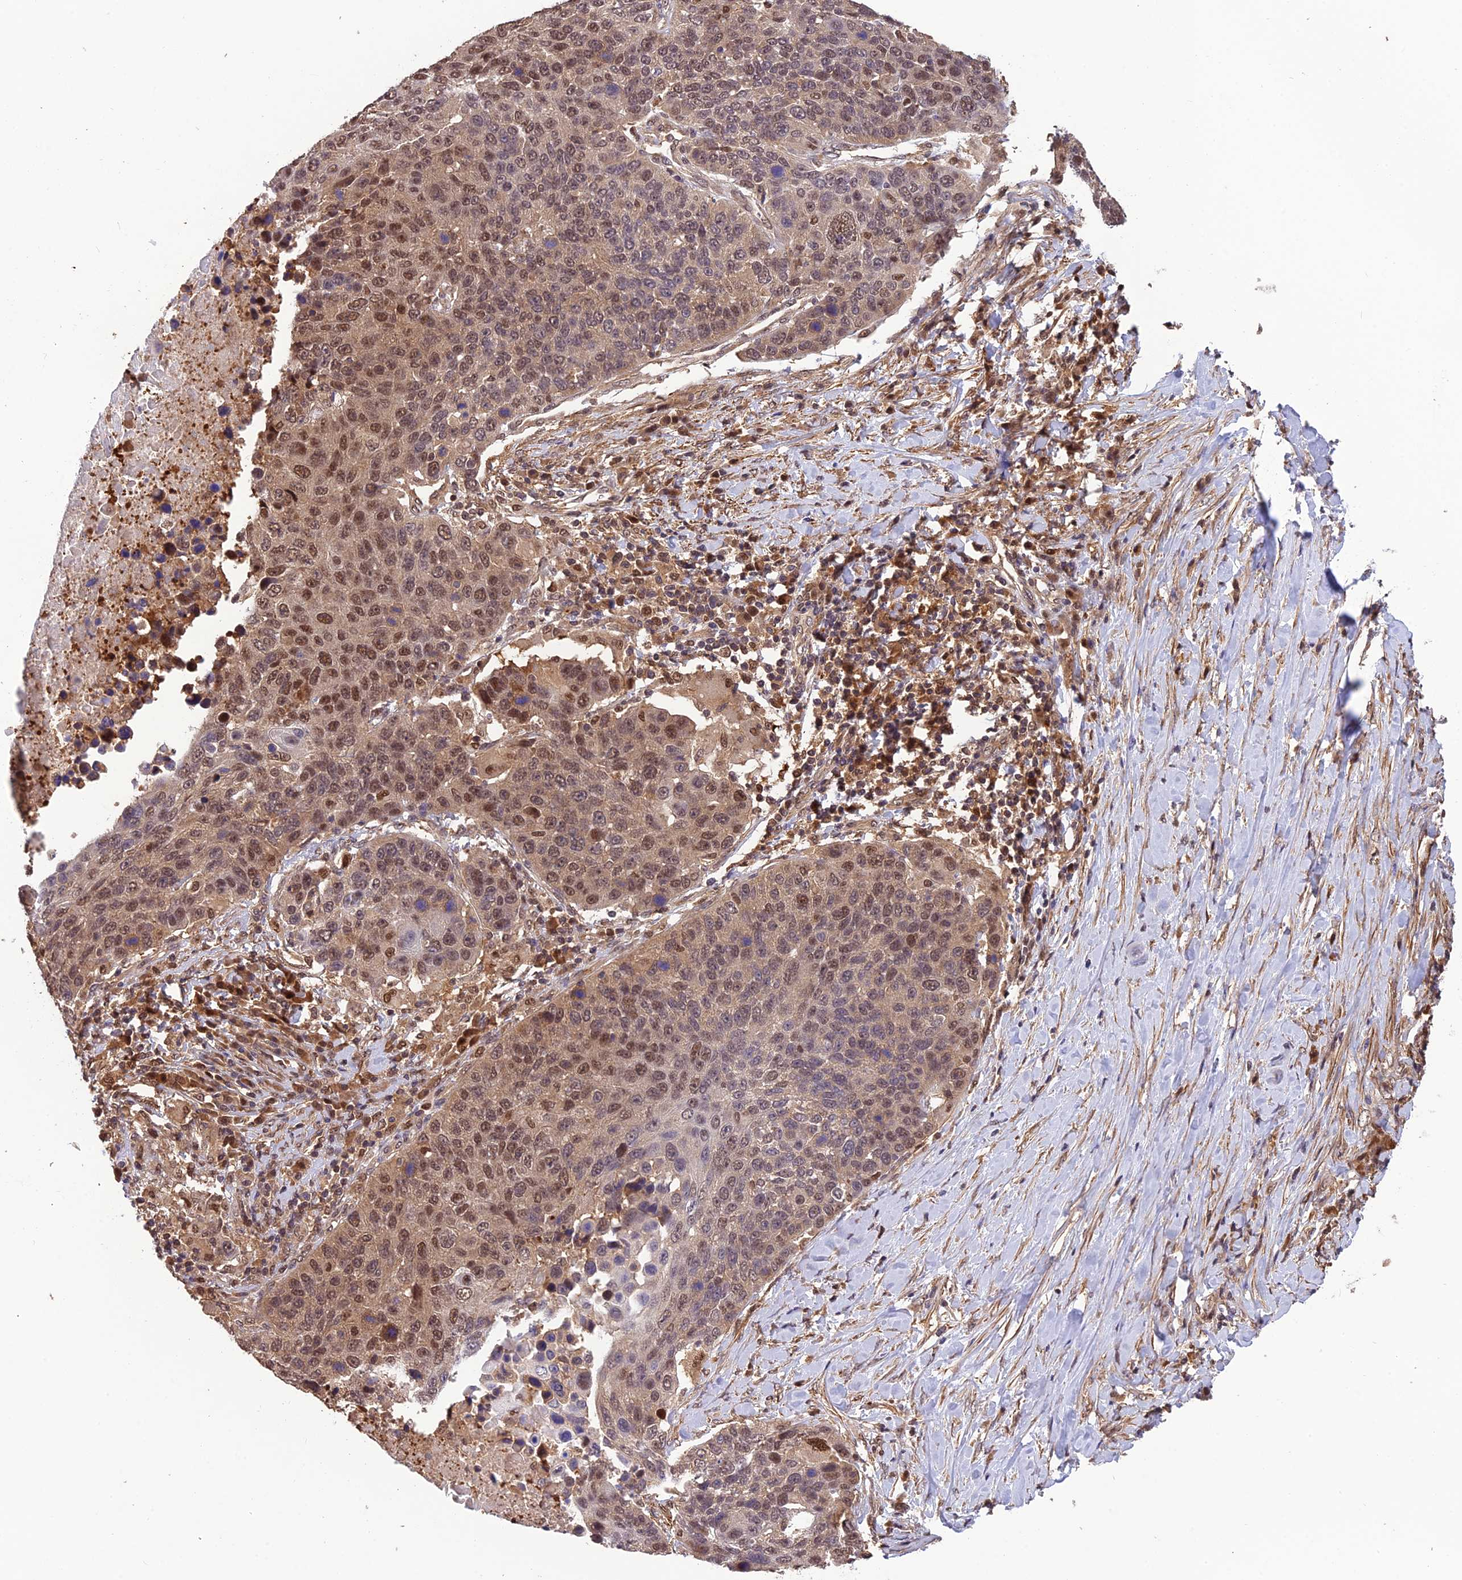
{"staining": {"intensity": "moderate", "quantity": ">75%", "location": "cytoplasmic/membranous,nuclear"}, "tissue": "lung cancer", "cell_type": "Tumor cells", "image_type": "cancer", "snomed": [{"axis": "morphology", "description": "Normal tissue, NOS"}, {"axis": "morphology", "description": "Squamous cell carcinoma, NOS"}, {"axis": "topography", "description": "Lymph node"}, {"axis": "topography", "description": "Lung"}], "caption": "An image of lung squamous cell carcinoma stained for a protein shows moderate cytoplasmic/membranous and nuclear brown staining in tumor cells.", "gene": "PSMB3", "patient": {"sex": "male", "age": 66}}